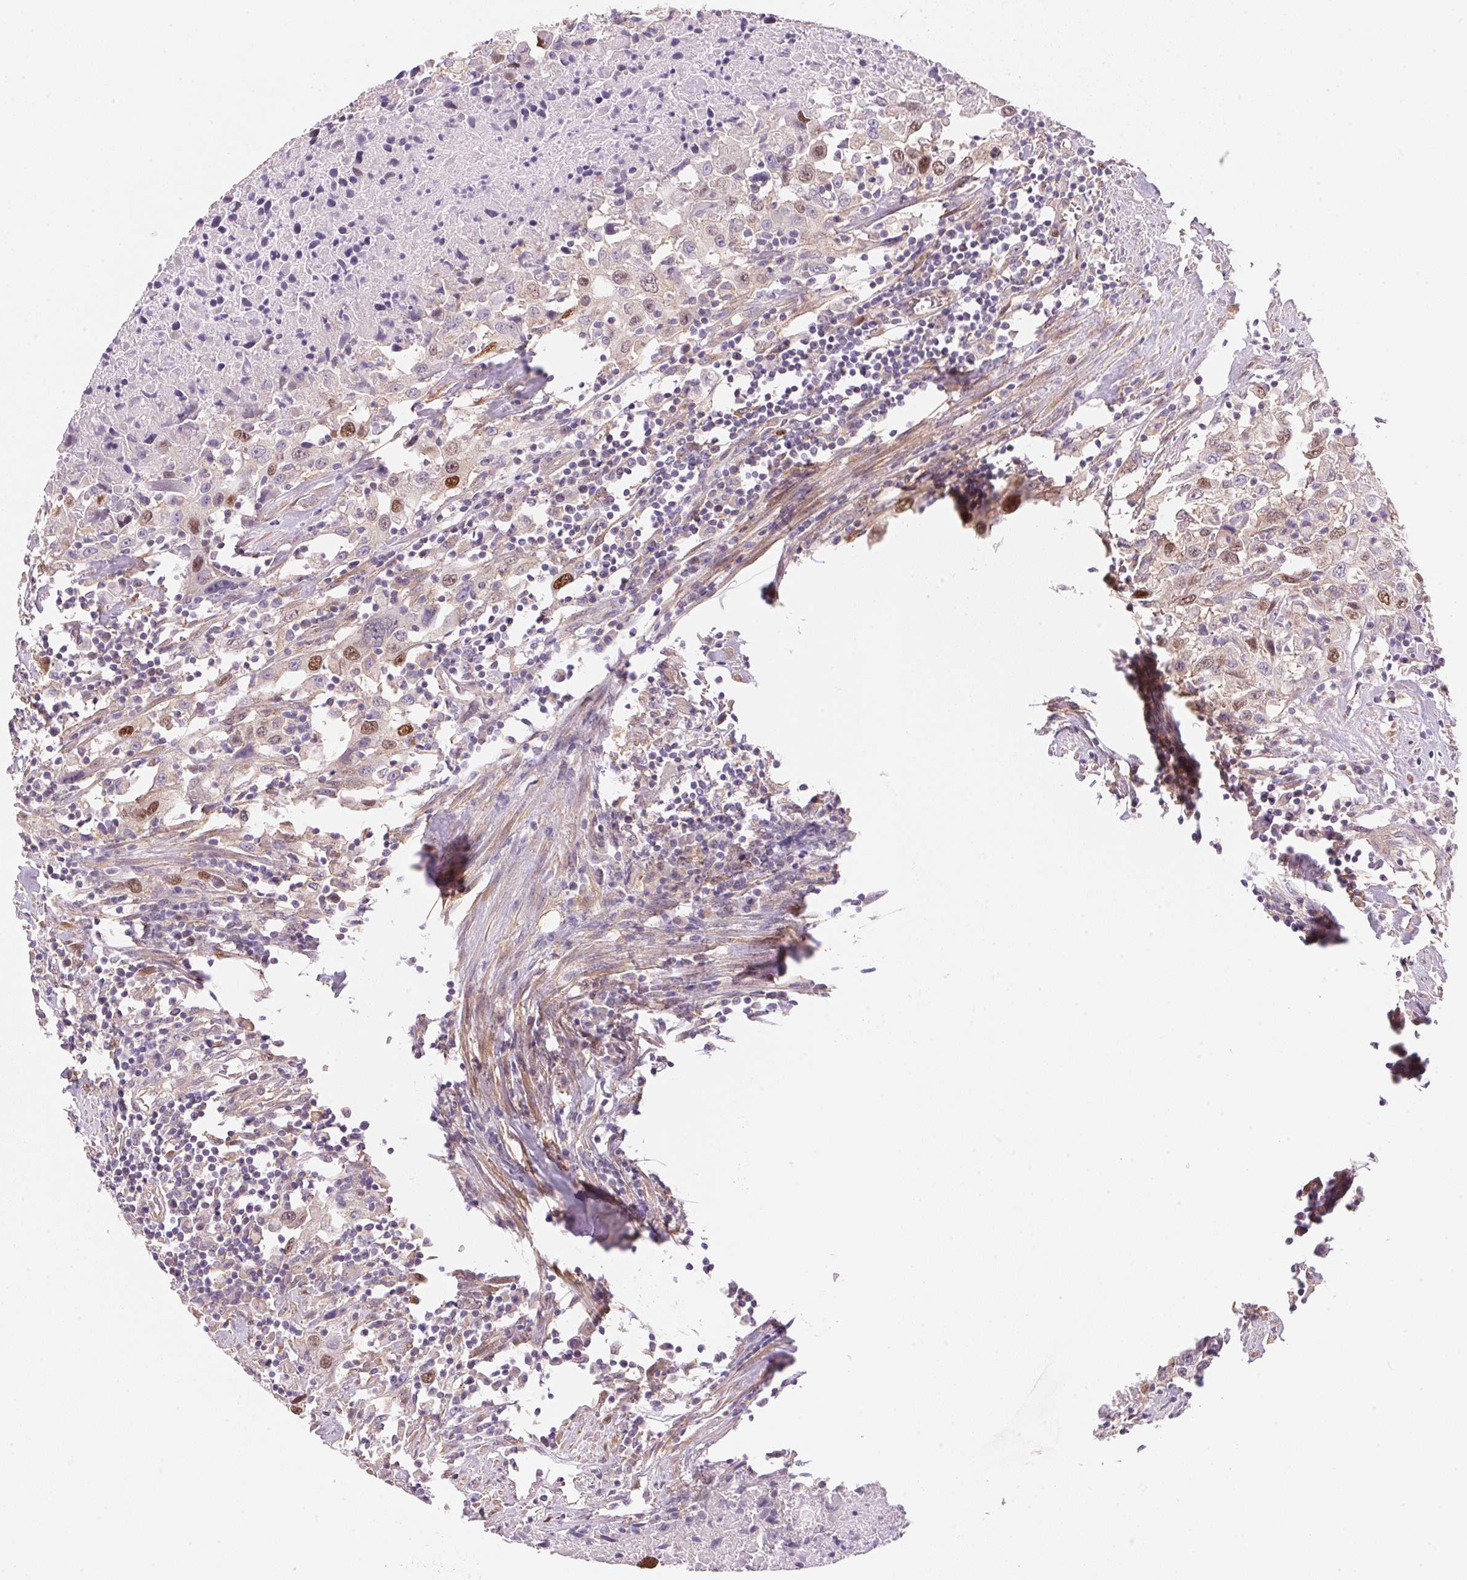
{"staining": {"intensity": "moderate", "quantity": "<25%", "location": "nuclear"}, "tissue": "urothelial cancer", "cell_type": "Tumor cells", "image_type": "cancer", "snomed": [{"axis": "morphology", "description": "Urothelial carcinoma, High grade"}, {"axis": "topography", "description": "Urinary bladder"}], "caption": "This image shows immunohistochemistry (IHC) staining of high-grade urothelial carcinoma, with low moderate nuclear staining in about <25% of tumor cells.", "gene": "SMTN", "patient": {"sex": "male", "age": 61}}